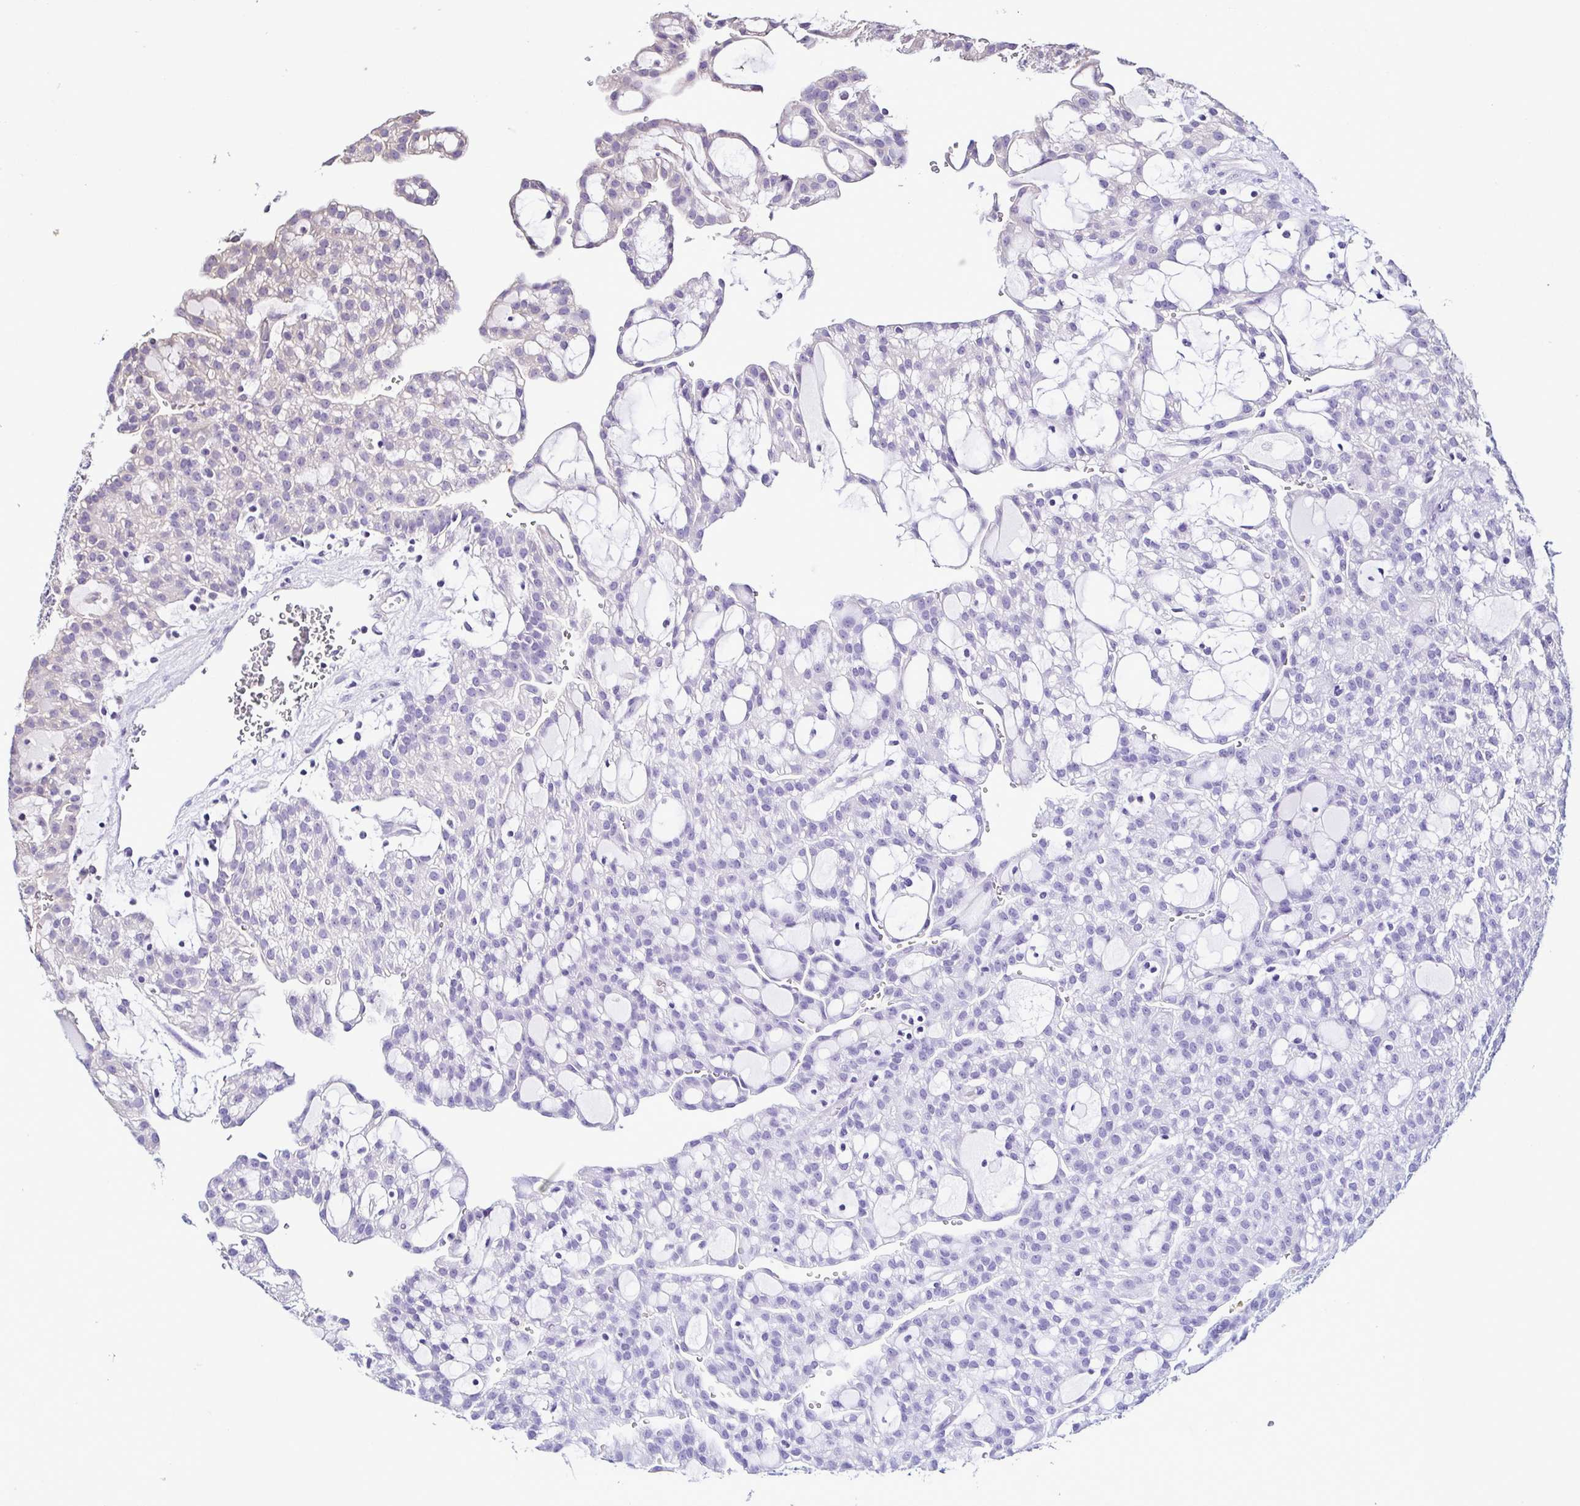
{"staining": {"intensity": "negative", "quantity": "none", "location": "none"}, "tissue": "renal cancer", "cell_type": "Tumor cells", "image_type": "cancer", "snomed": [{"axis": "morphology", "description": "Adenocarcinoma, NOS"}, {"axis": "topography", "description": "Kidney"}], "caption": "Human renal cancer stained for a protein using immunohistochemistry shows no staining in tumor cells.", "gene": "LMOD2", "patient": {"sex": "male", "age": 63}}